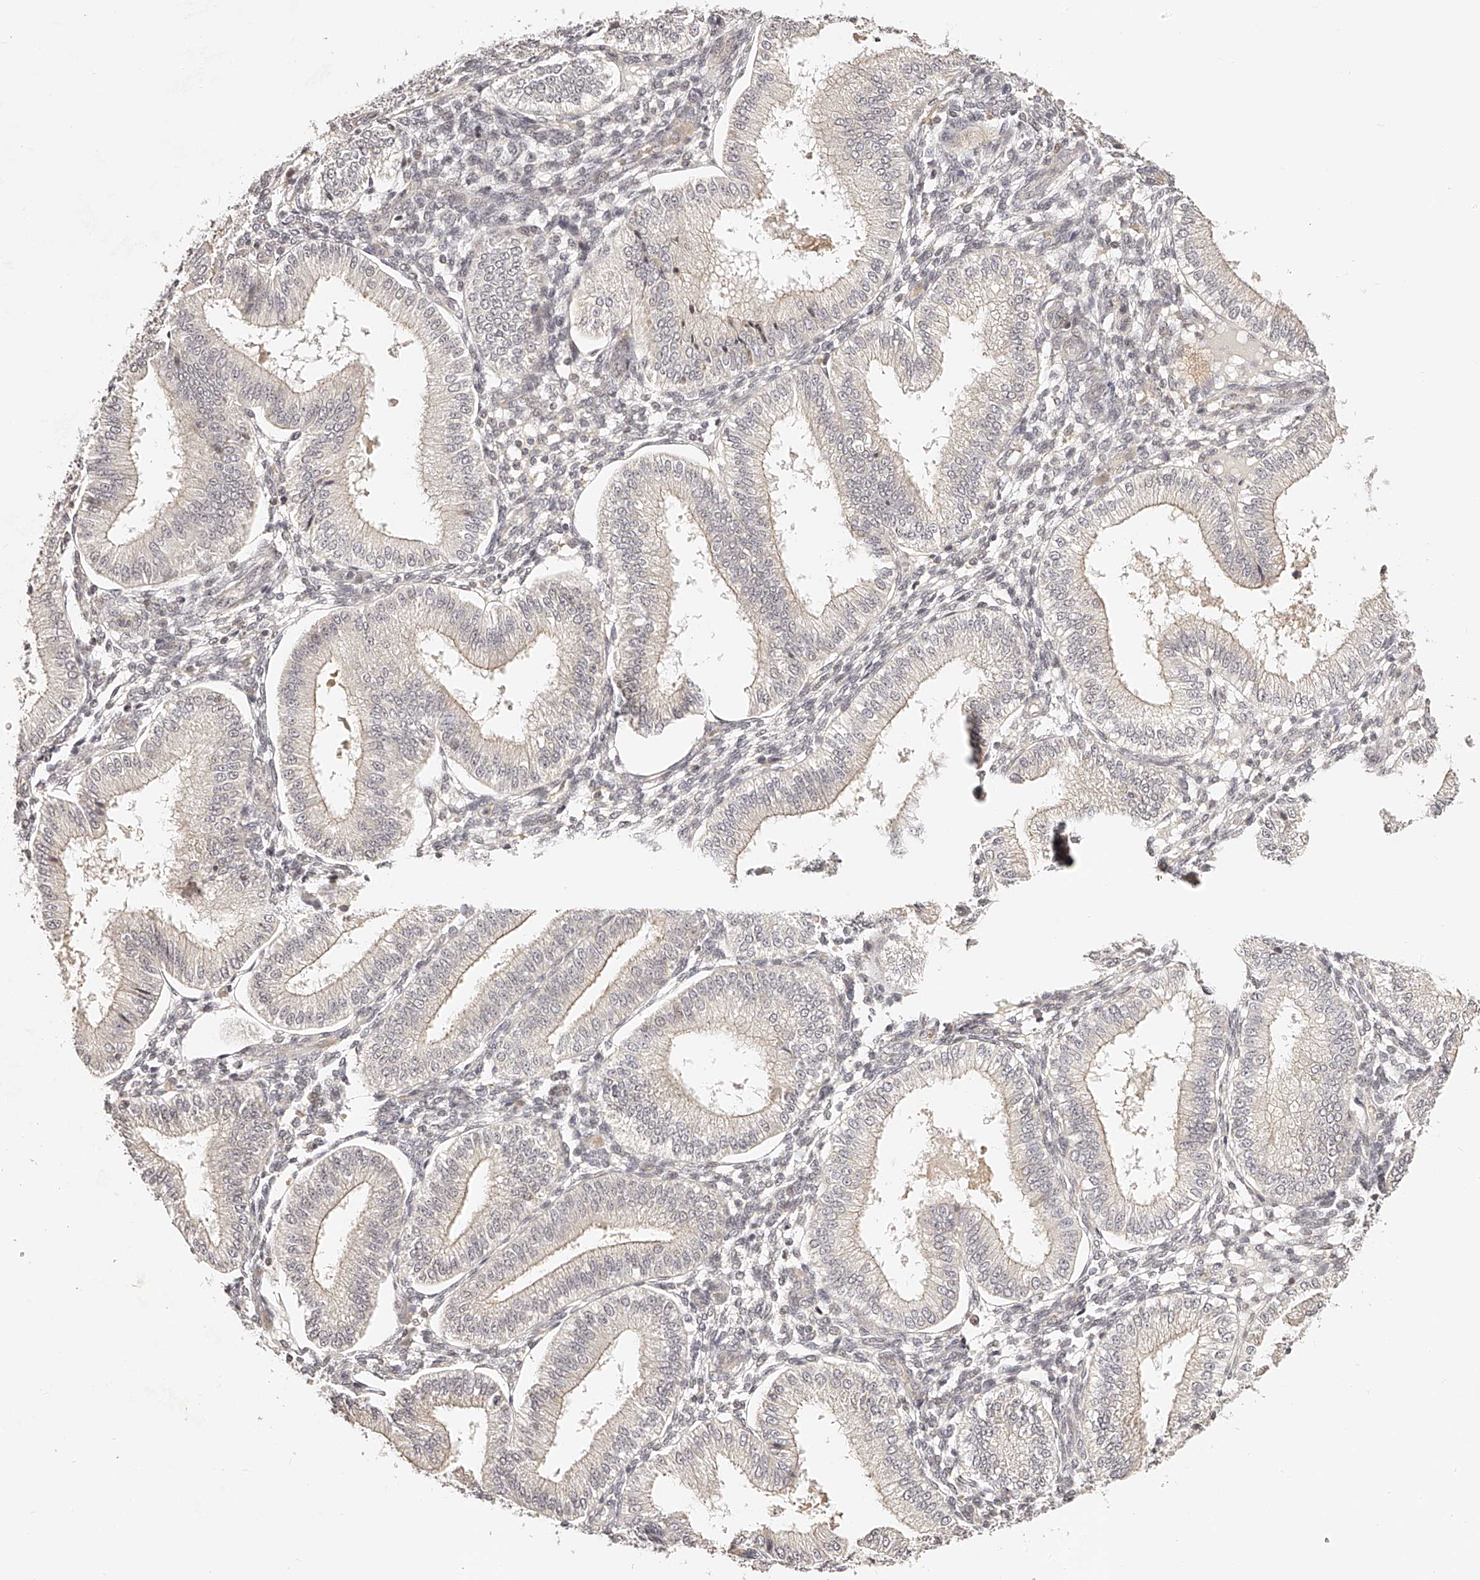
{"staining": {"intensity": "negative", "quantity": "none", "location": "none"}, "tissue": "endometrium", "cell_type": "Cells in endometrial stroma", "image_type": "normal", "snomed": [{"axis": "morphology", "description": "Normal tissue, NOS"}, {"axis": "topography", "description": "Endometrium"}], "caption": "IHC photomicrograph of normal endometrium: human endometrium stained with DAB (3,3'-diaminobenzidine) reveals no significant protein positivity in cells in endometrial stroma.", "gene": "ZNF789", "patient": {"sex": "female", "age": 39}}